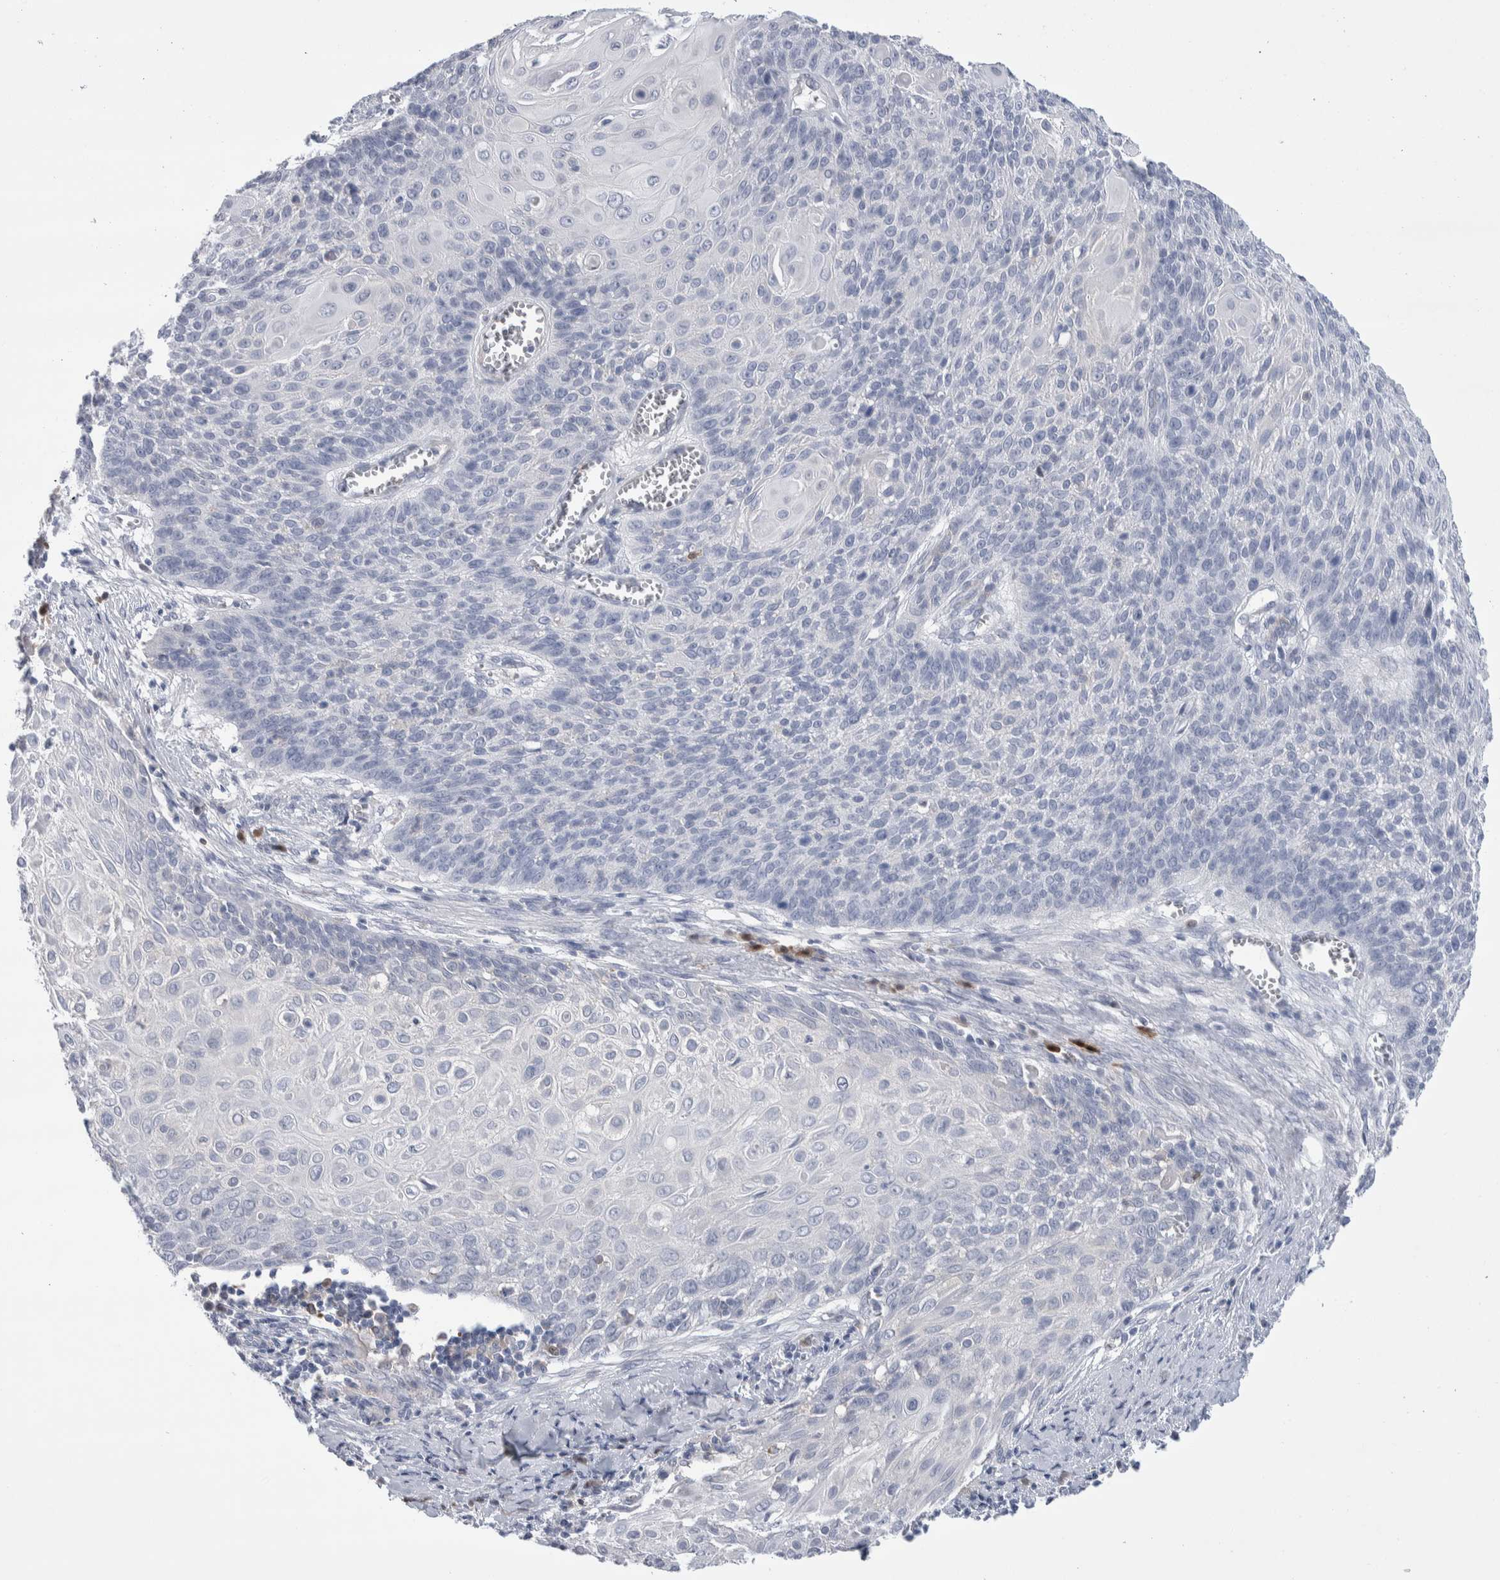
{"staining": {"intensity": "negative", "quantity": "none", "location": "none"}, "tissue": "cervical cancer", "cell_type": "Tumor cells", "image_type": "cancer", "snomed": [{"axis": "morphology", "description": "Squamous cell carcinoma, NOS"}, {"axis": "topography", "description": "Cervix"}], "caption": "DAB immunohistochemical staining of cervical cancer exhibits no significant expression in tumor cells.", "gene": "LURAP1L", "patient": {"sex": "female", "age": 39}}